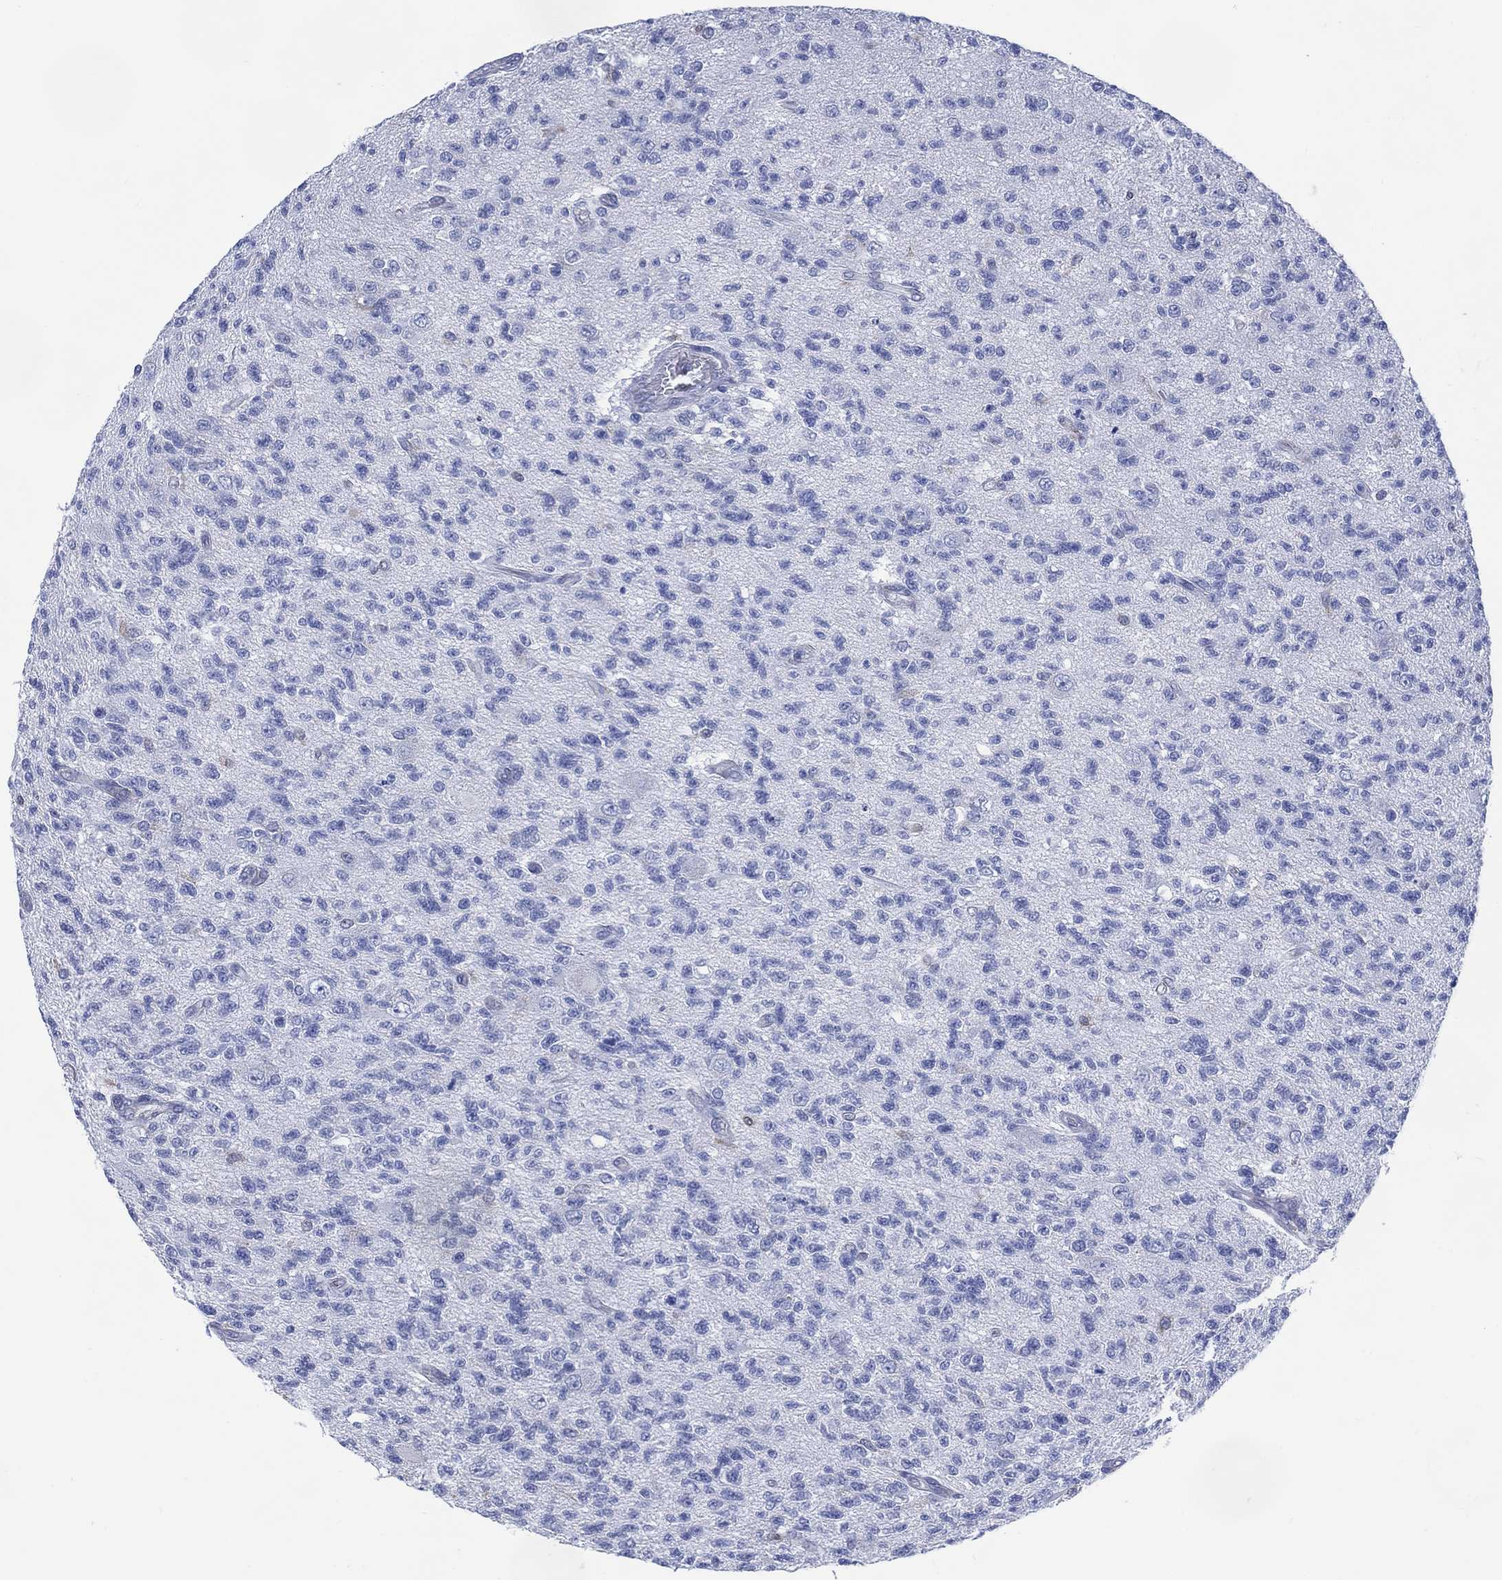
{"staining": {"intensity": "negative", "quantity": "none", "location": "none"}, "tissue": "glioma", "cell_type": "Tumor cells", "image_type": "cancer", "snomed": [{"axis": "morphology", "description": "Glioma, malignant, High grade"}, {"axis": "topography", "description": "Brain"}], "caption": "Tumor cells show no significant protein staining in glioma.", "gene": "DDI1", "patient": {"sex": "male", "age": 56}}